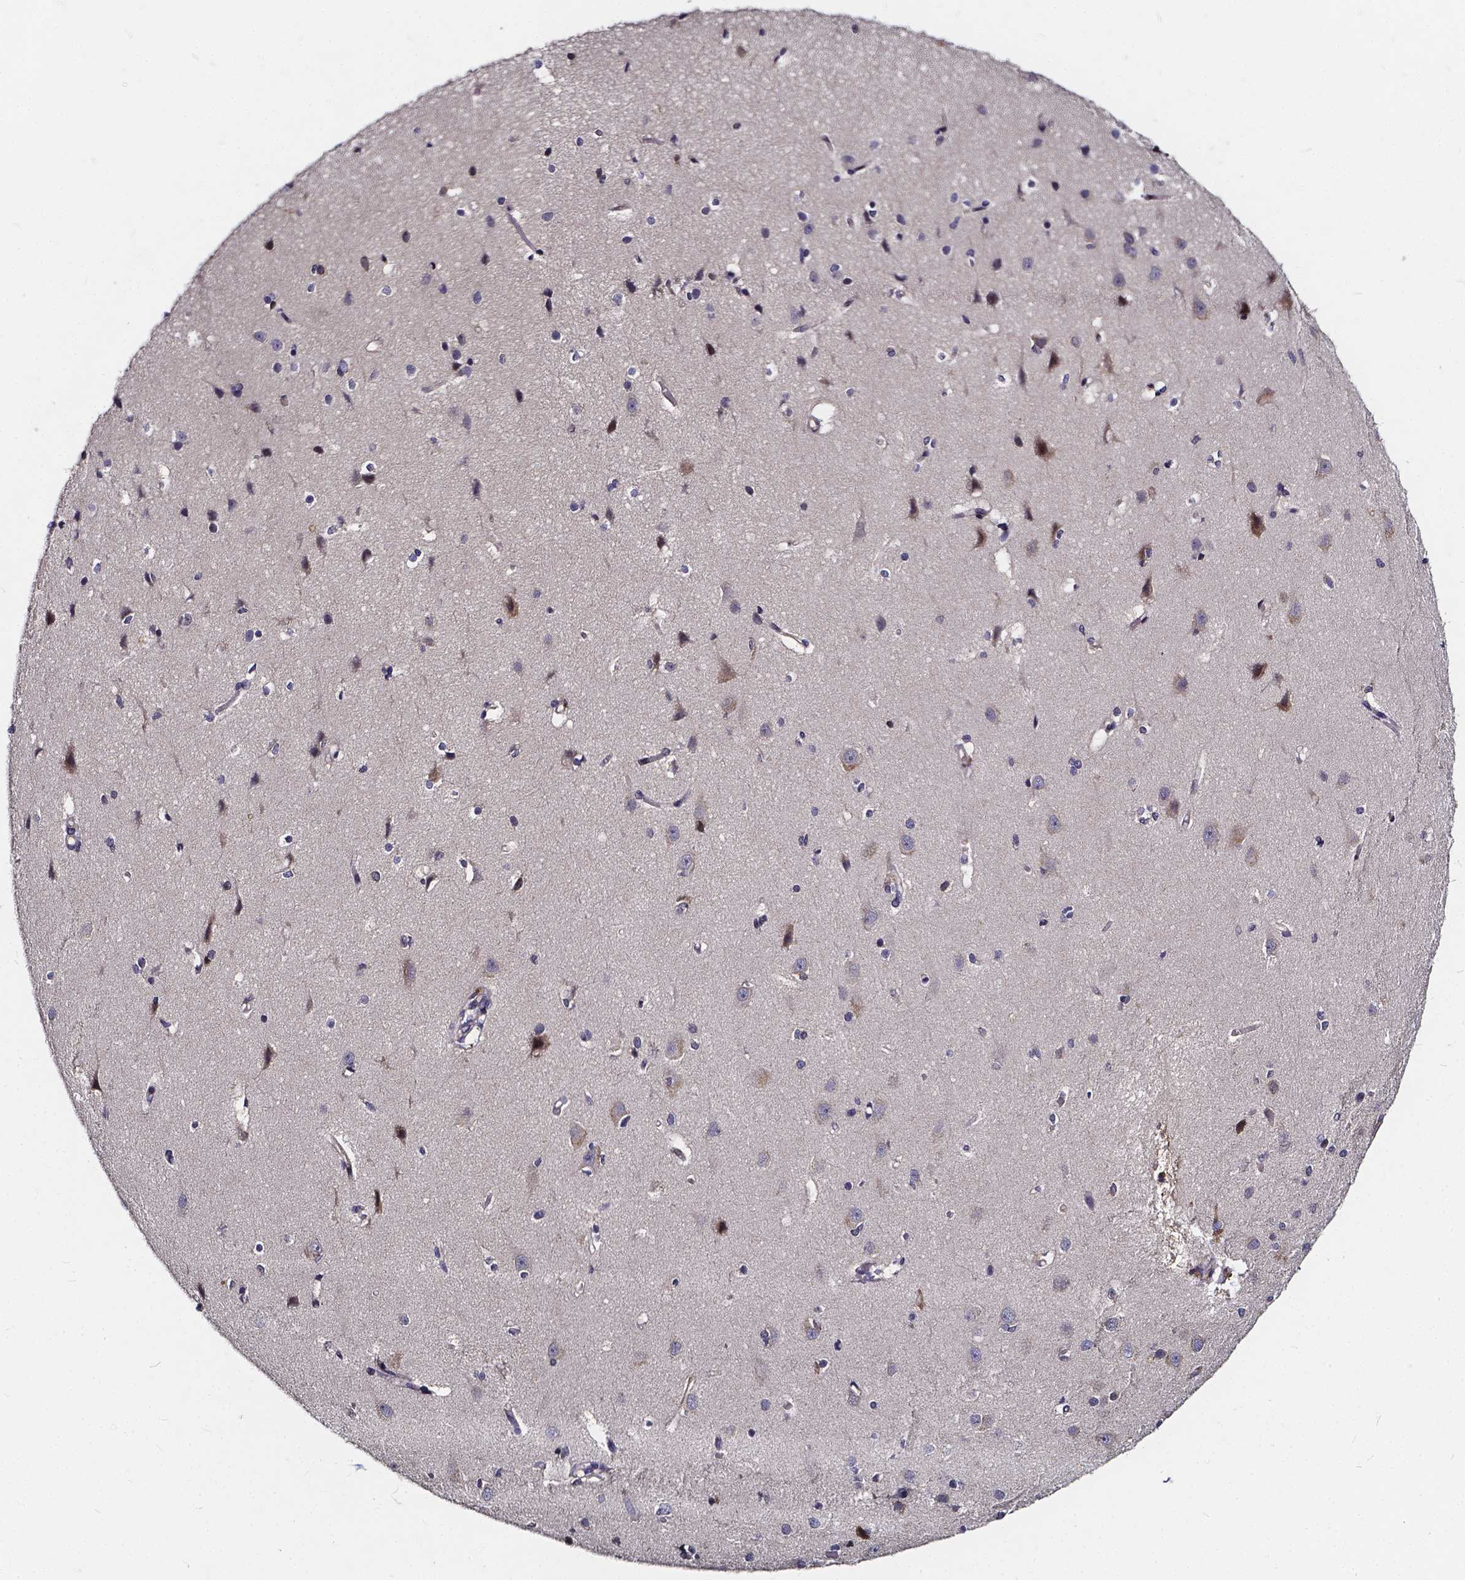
{"staining": {"intensity": "moderate", "quantity": "<25%", "location": "cytoplasmic/membranous"}, "tissue": "cerebral cortex", "cell_type": "Endothelial cells", "image_type": "normal", "snomed": [{"axis": "morphology", "description": "Normal tissue, NOS"}, {"axis": "topography", "description": "Cerebral cortex"}], "caption": "Moderate cytoplasmic/membranous staining for a protein is present in approximately <25% of endothelial cells of normal cerebral cortex using IHC.", "gene": "SOWAHA", "patient": {"sex": "male", "age": 37}}